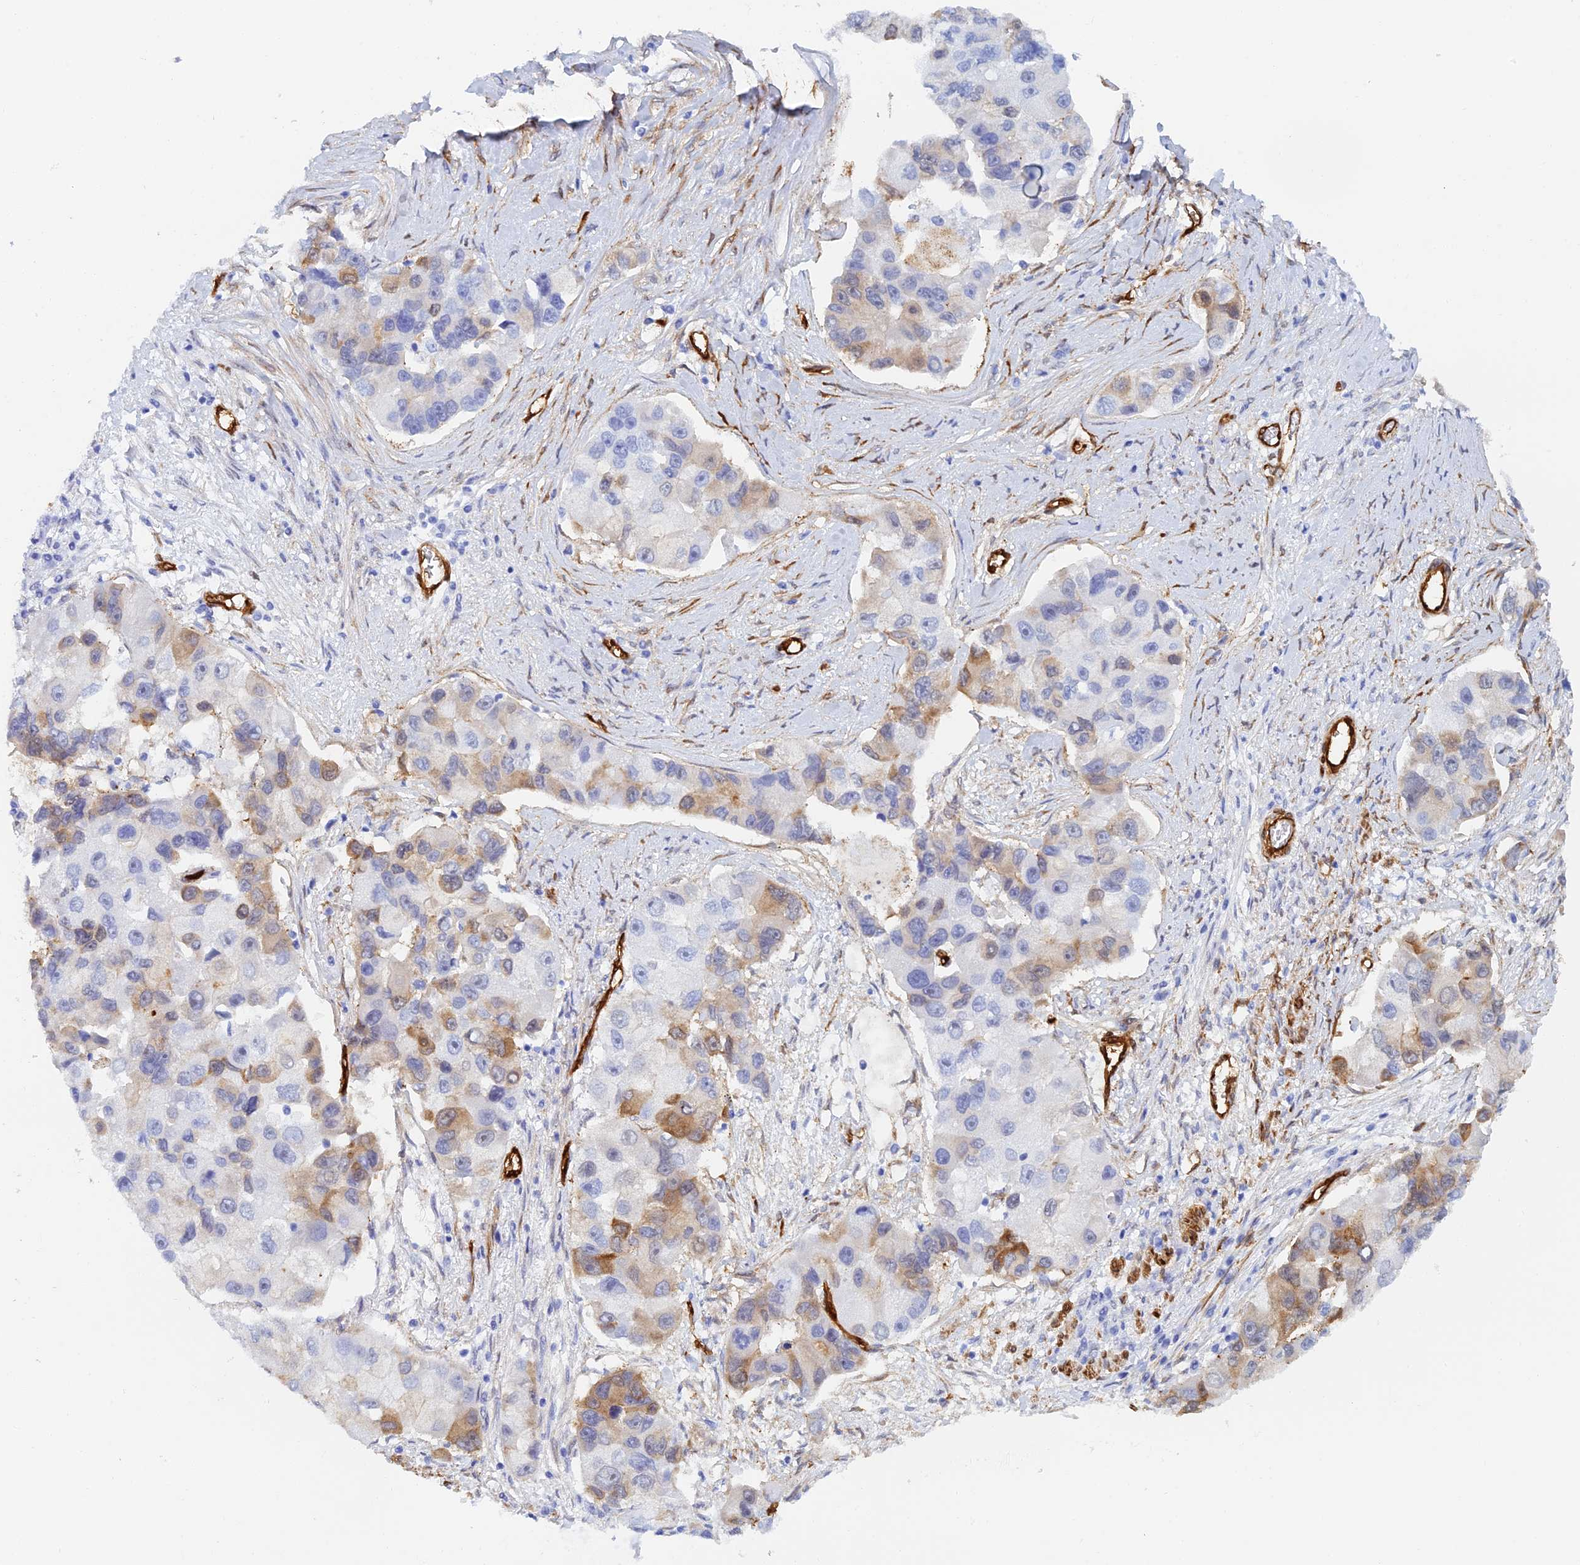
{"staining": {"intensity": "moderate", "quantity": "<25%", "location": "cytoplasmic/membranous"}, "tissue": "lung cancer", "cell_type": "Tumor cells", "image_type": "cancer", "snomed": [{"axis": "morphology", "description": "Adenocarcinoma, NOS"}, {"axis": "topography", "description": "Lung"}], "caption": "The immunohistochemical stain shows moderate cytoplasmic/membranous positivity in tumor cells of lung adenocarcinoma tissue.", "gene": "CRIP2", "patient": {"sex": "female", "age": 54}}